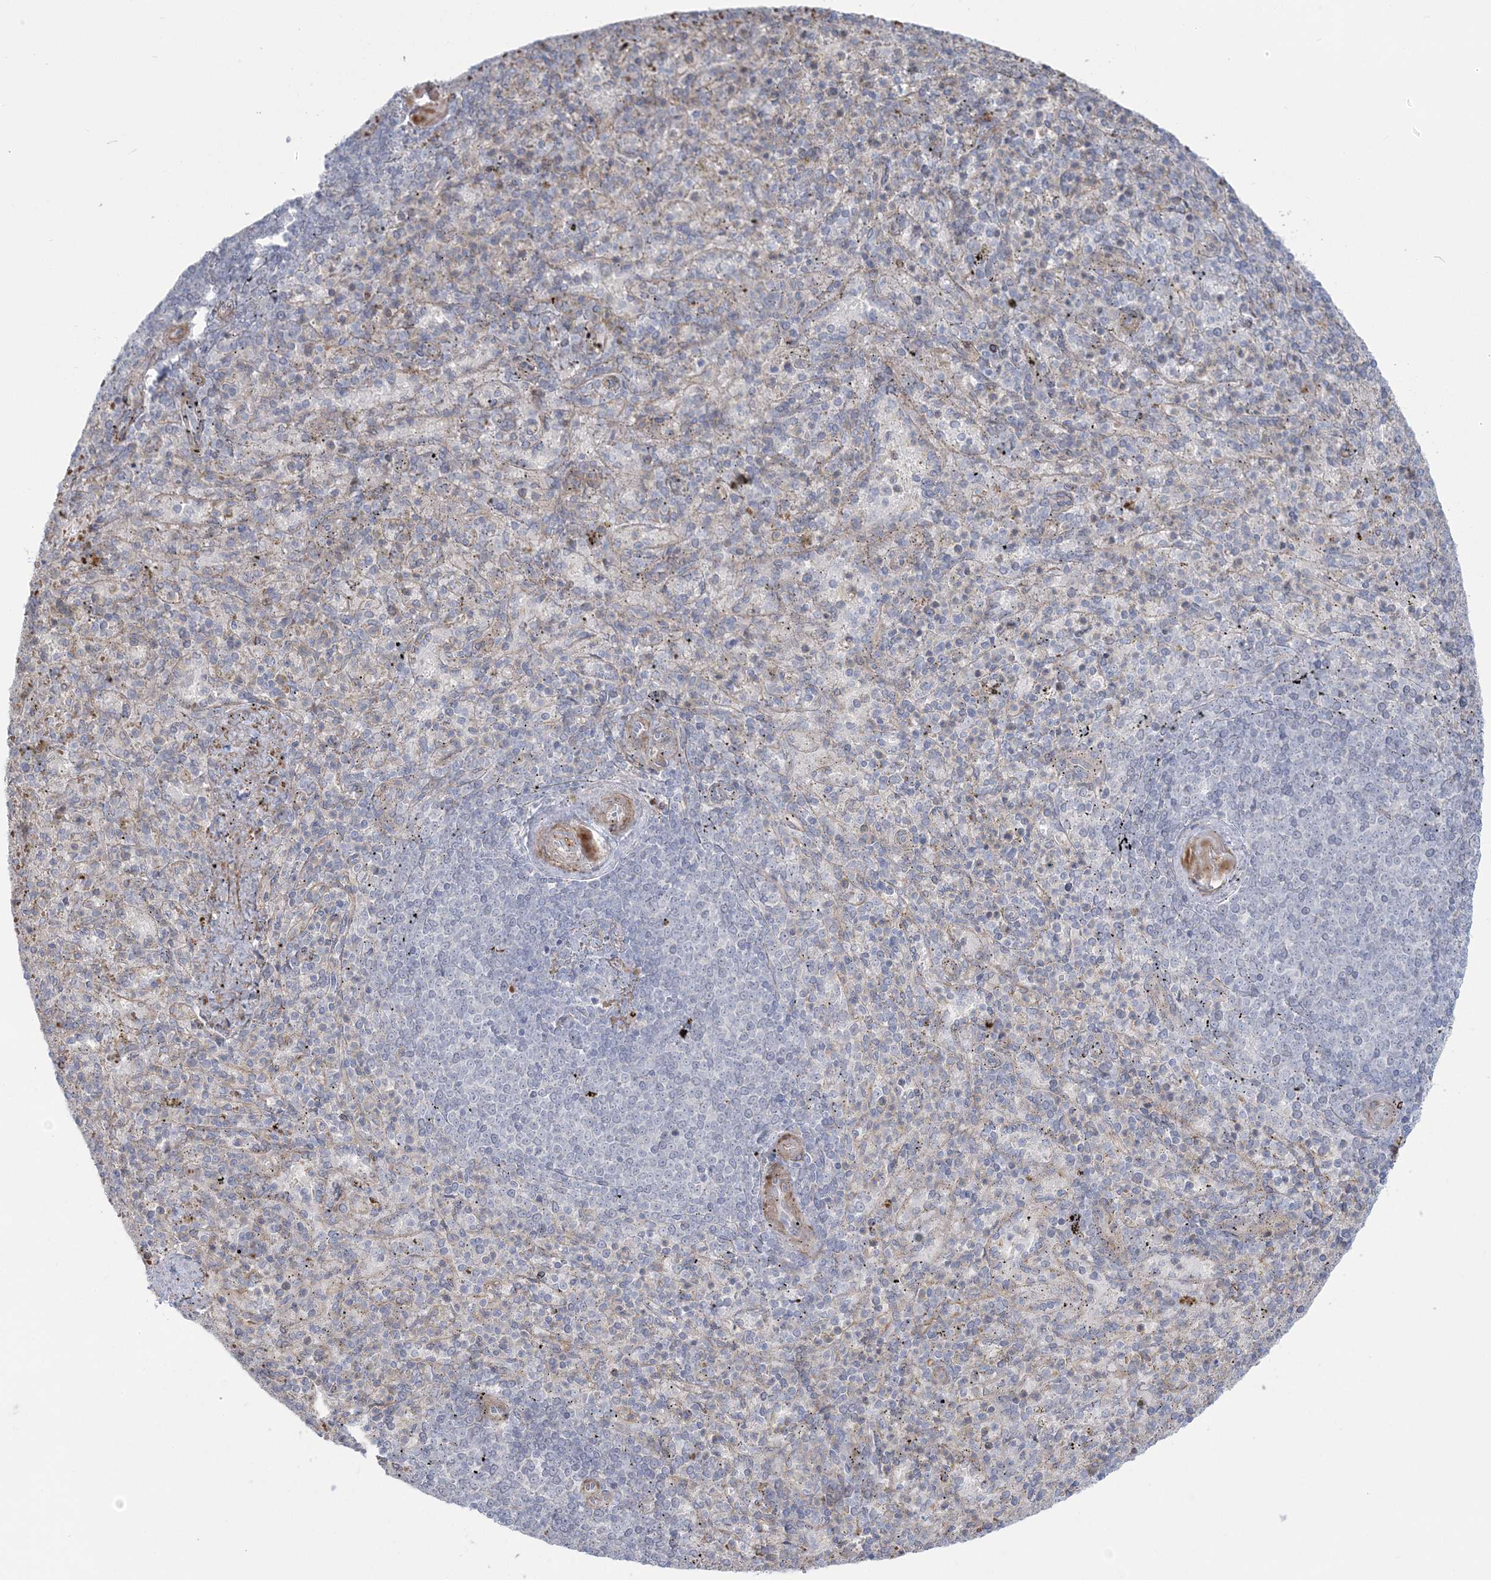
{"staining": {"intensity": "weak", "quantity": "25%-75%", "location": "cytoplasmic/membranous"}, "tissue": "spleen", "cell_type": "Cells in red pulp", "image_type": "normal", "snomed": [{"axis": "morphology", "description": "Normal tissue, NOS"}, {"axis": "topography", "description": "Spleen"}], "caption": "Weak cytoplasmic/membranous protein positivity is appreciated in approximately 25%-75% of cells in red pulp in spleen.", "gene": "NUDT9", "patient": {"sex": "female", "age": 74}}